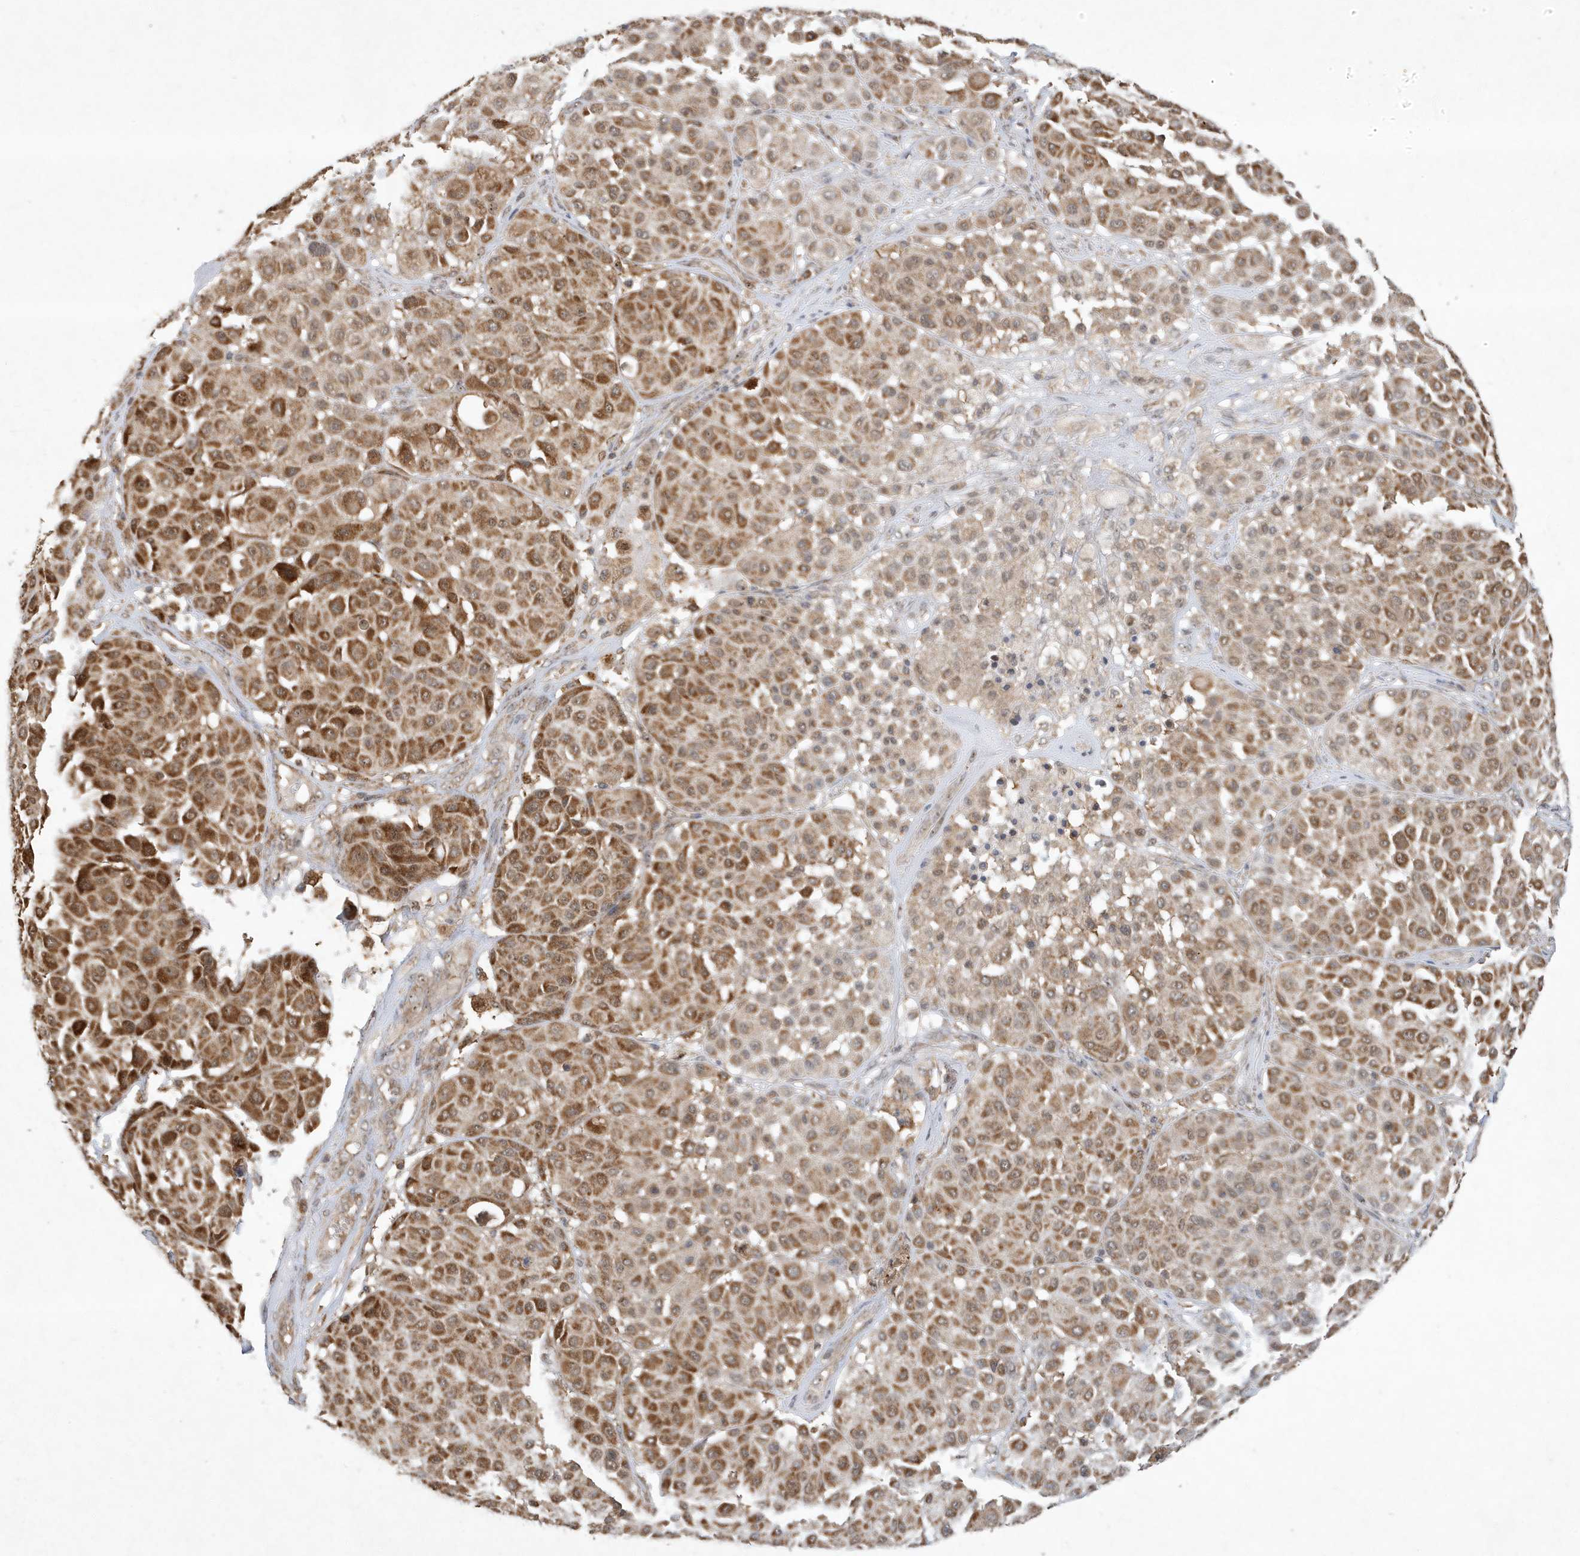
{"staining": {"intensity": "strong", "quantity": ">75%", "location": "cytoplasmic/membranous"}, "tissue": "melanoma", "cell_type": "Tumor cells", "image_type": "cancer", "snomed": [{"axis": "morphology", "description": "Malignant melanoma, Metastatic site"}, {"axis": "topography", "description": "Soft tissue"}], "caption": "Strong cytoplasmic/membranous protein positivity is identified in about >75% of tumor cells in melanoma.", "gene": "ABCB9", "patient": {"sex": "male", "age": 41}}